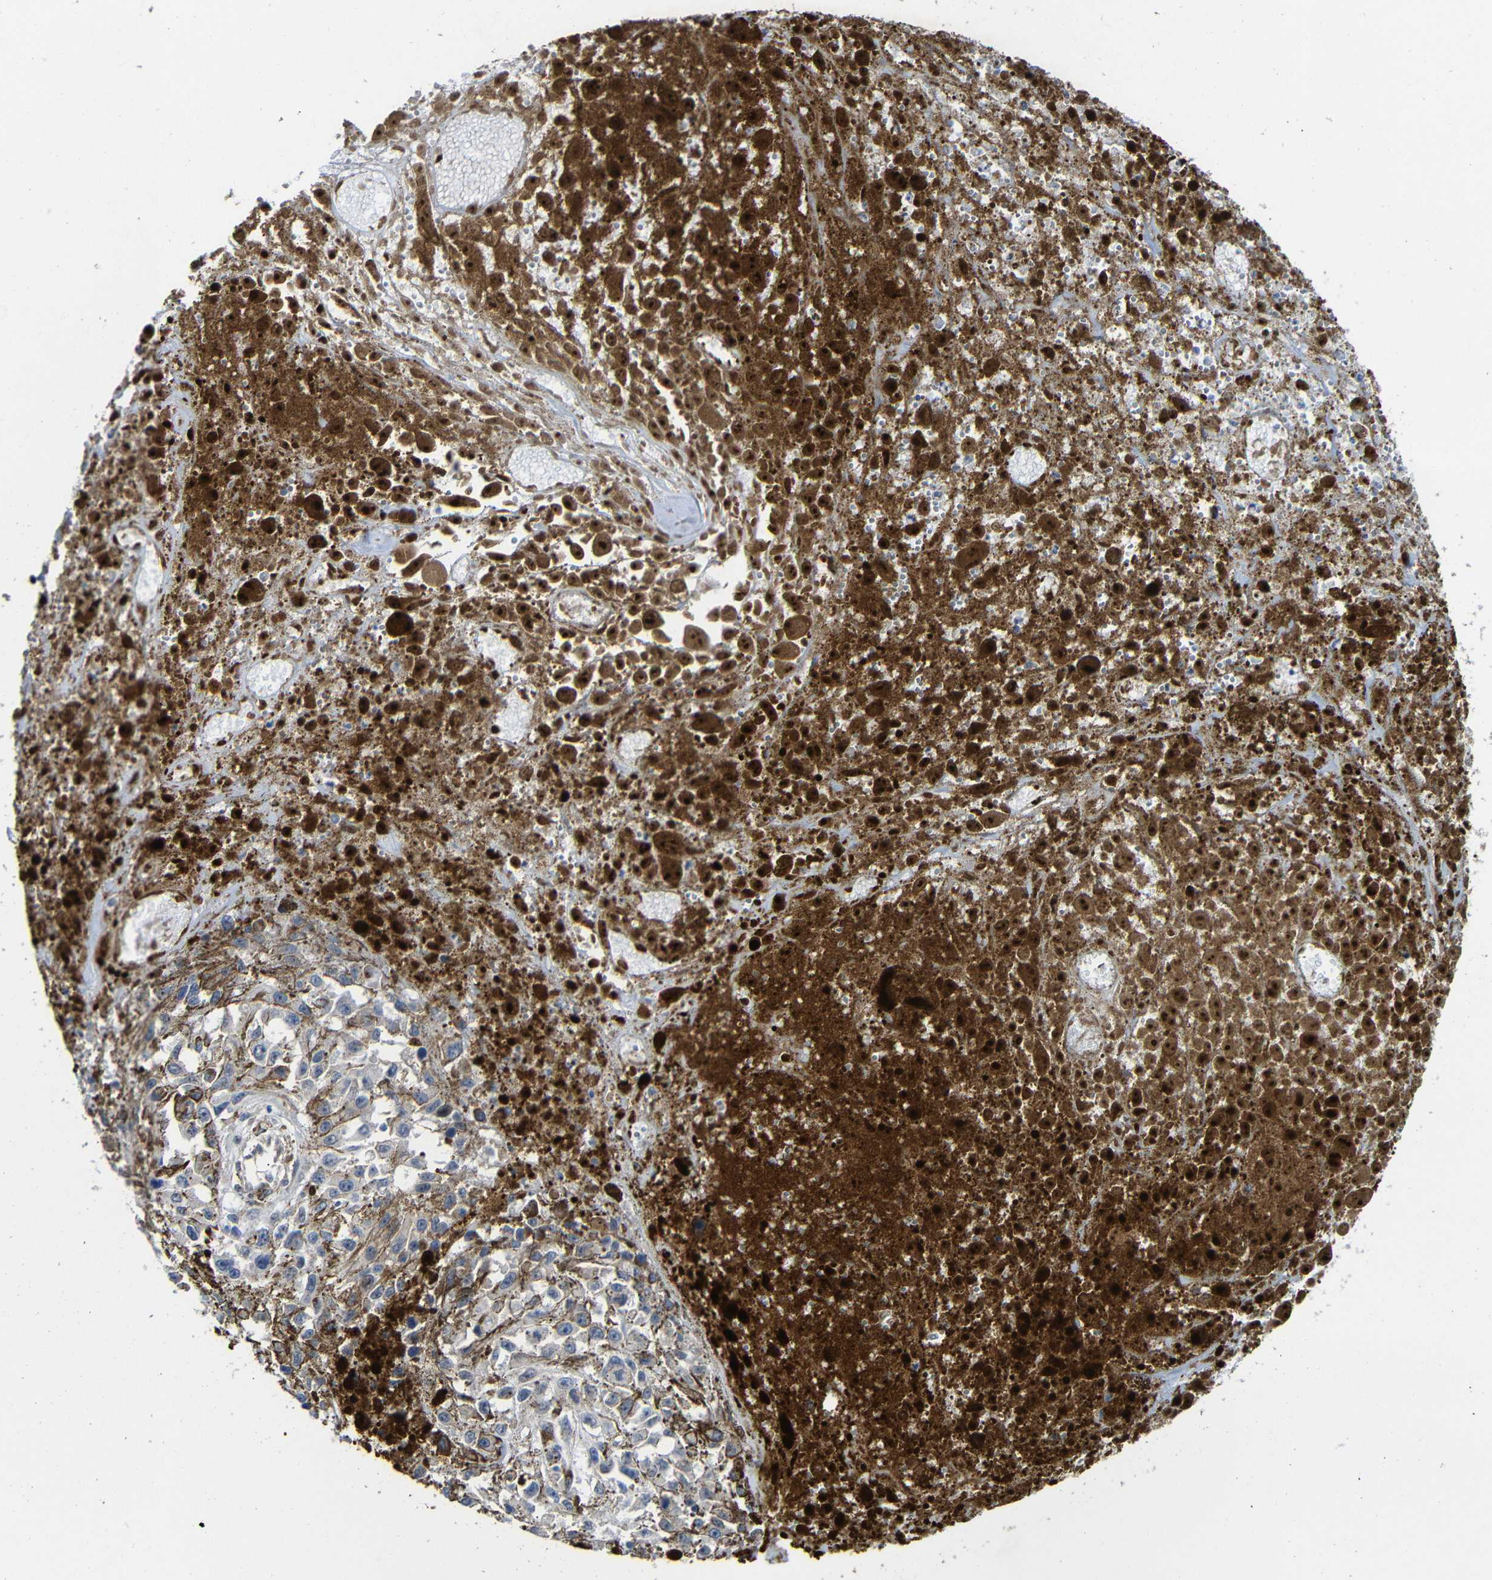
{"staining": {"intensity": "weak", "quantity": "<25%", "location": "cytoplasmic/membranous"}, "tissue": "melanoma", "cell_type": "Tumor cells", "image_type": "cancer", "snomed": [{"axis": "morphology", "description": "Malignant melanoma, Metastatic site"}, {"axis": "topography", "description": "Lymph node"}], "caption": "Malignant melanoma (metastatic site) was stained to show a protein in brown. There is no significant staining in tumor cells.", "gene": "PARP14", "patient": {"sex": "male", "age": 59}}